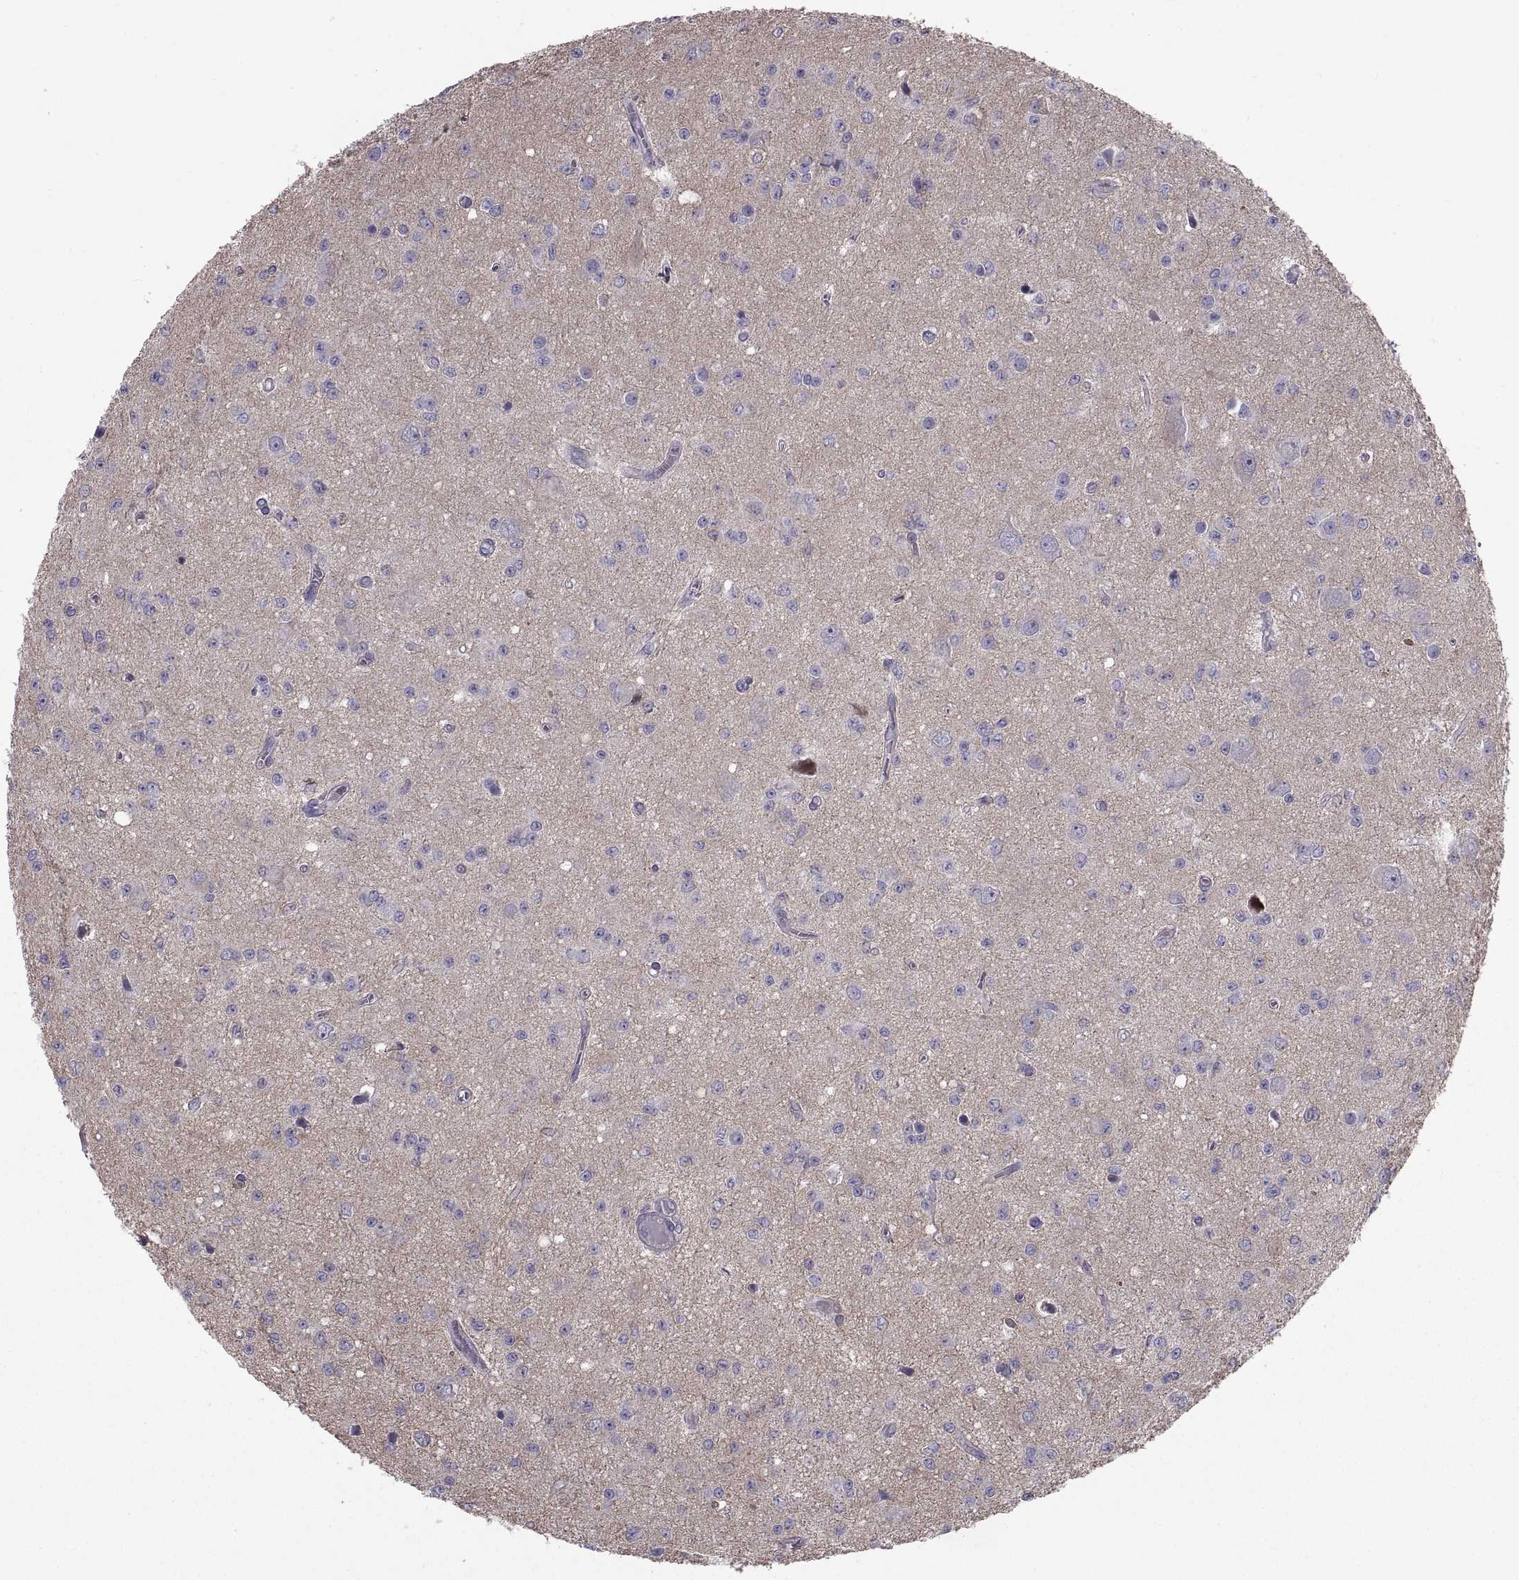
{"staining": {"intensity": "negative", "quantity": "none", "location": "none"}, "tissue": "glioma", "cell_type": "Tumor cells", "image_type": "cancer", "snomed": [{"axis": "morphology", "description": "Glioma, malignant, Low grade"}, {"axis": "topography", "description": "Brain"}], "caption": "Immunohistochemistry image of neoplastic tissue: human glioma stained with DAB displays no significant protein staining in tumor cells.", "gene": "ANO1", "patient": {"sex": "female", "age": 45}}